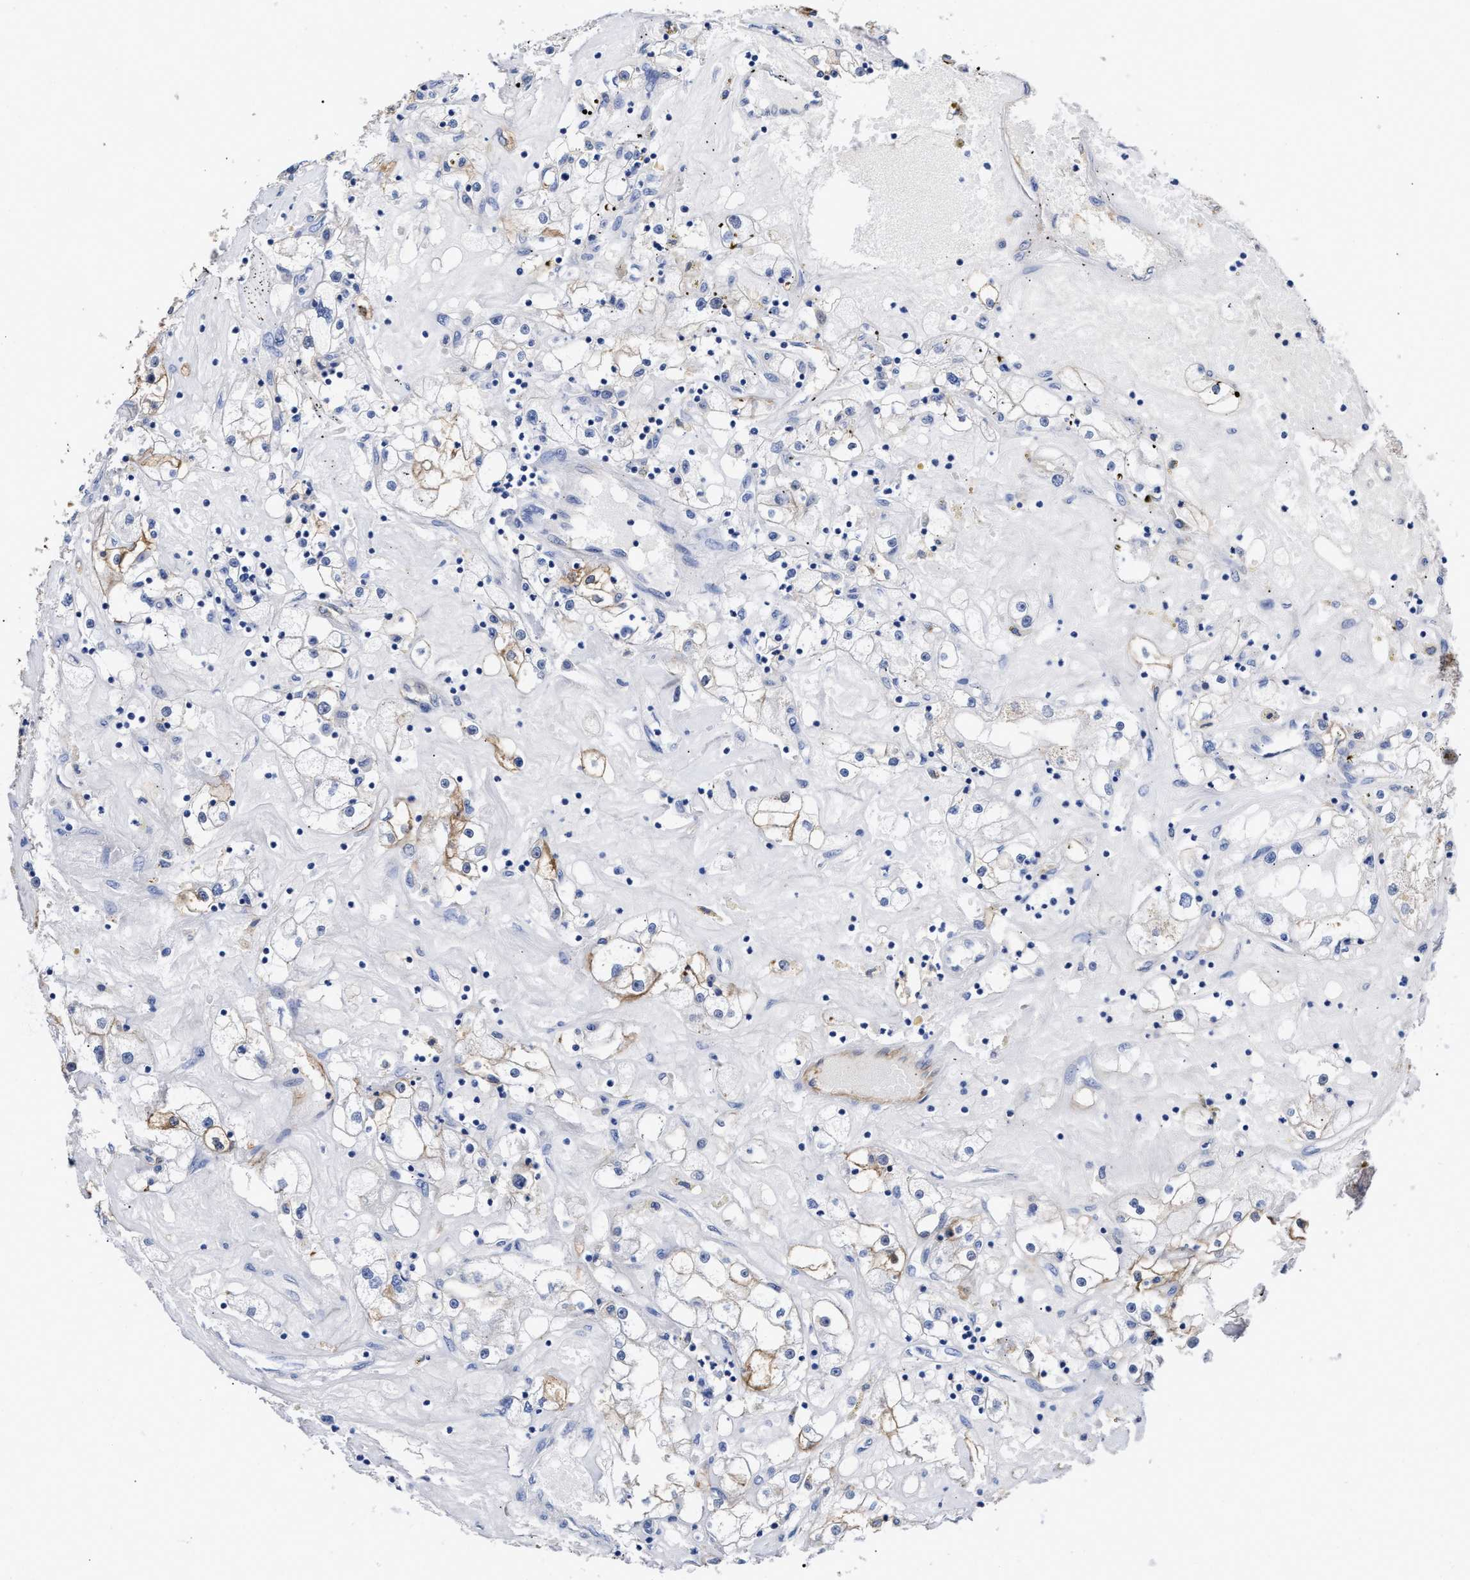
{"staining": {"intensity": "weak", "quantity": "<25%", "location": "cytoplasmic/membranous"}, "tissue": "renal cancer", "cell_type": "Tumor cells", "image_type": "cancer", "snomed": [{"axis": "morphology", "description": "Adenocarcinoma, NOS"}, {"axis": "topography", "description": "Kidney"}], "caption": "Immunohistochemistry micrograph of neoplastic tissue: human renal cancer (adenocarcinoma) stained with DAB (3,3'-diaminobenzidine) reveals no significant protein staining in tumor cells.", "gene": "AHNAK2", "patient": {"sex": "male", "age": 56}}